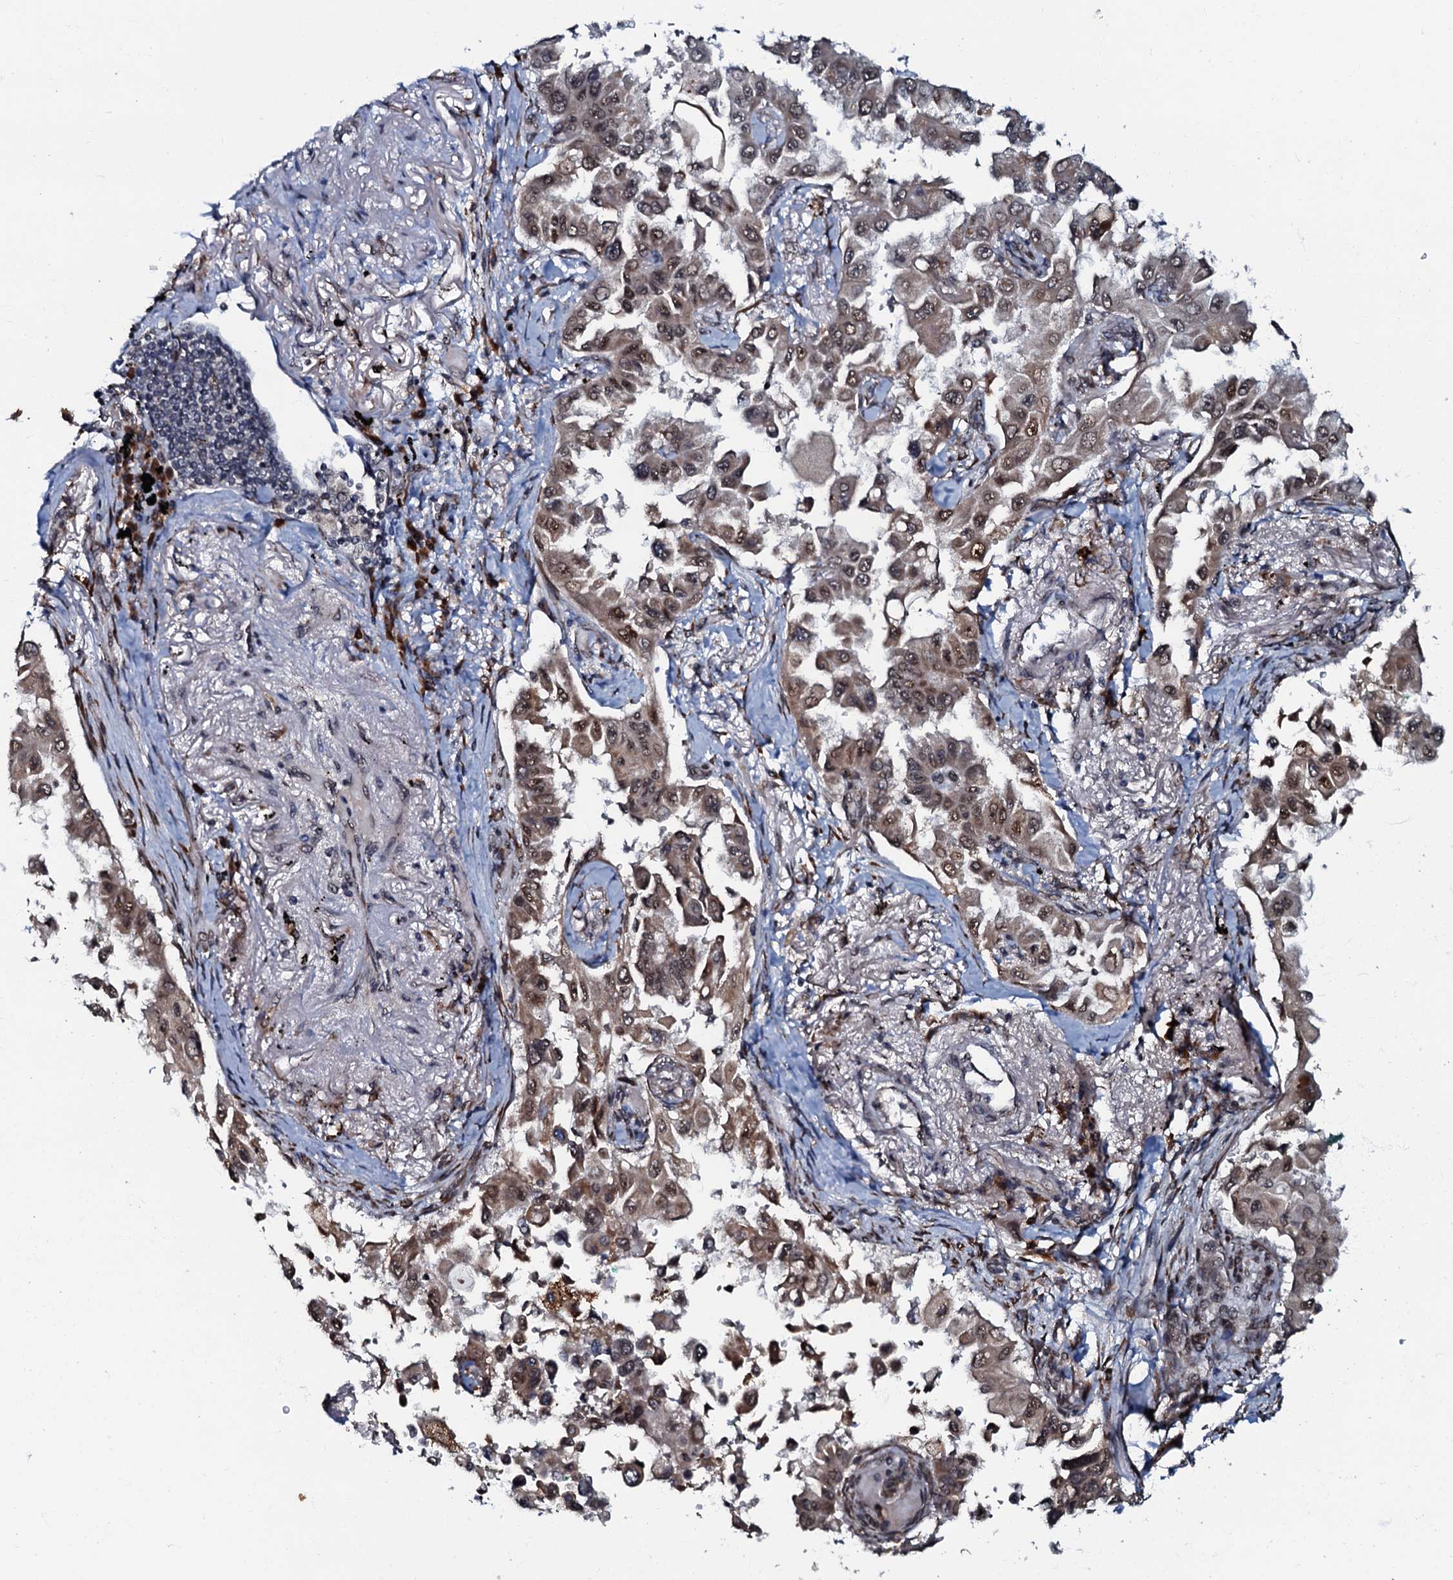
{"staining": {"intensity": "moderate", "quantity": ">75%", "location": "nuclear"}, "tissue": "lung cancer", "cell_type": "Tumor cells", "image_type": "cancer", "snomed": [{"axis": "morphology", "description": "Adenocarcinoma, NOS"}, {"axis": "topography", "description": "Lung"}], "caption": "Protein positivity by IHC displays moderate nuclear expression in about >75% of tumor cells in lung cancer (adenocarcinoma).", "gene": "C18orf32", "patient": {"sex": "female", "age": 67}}